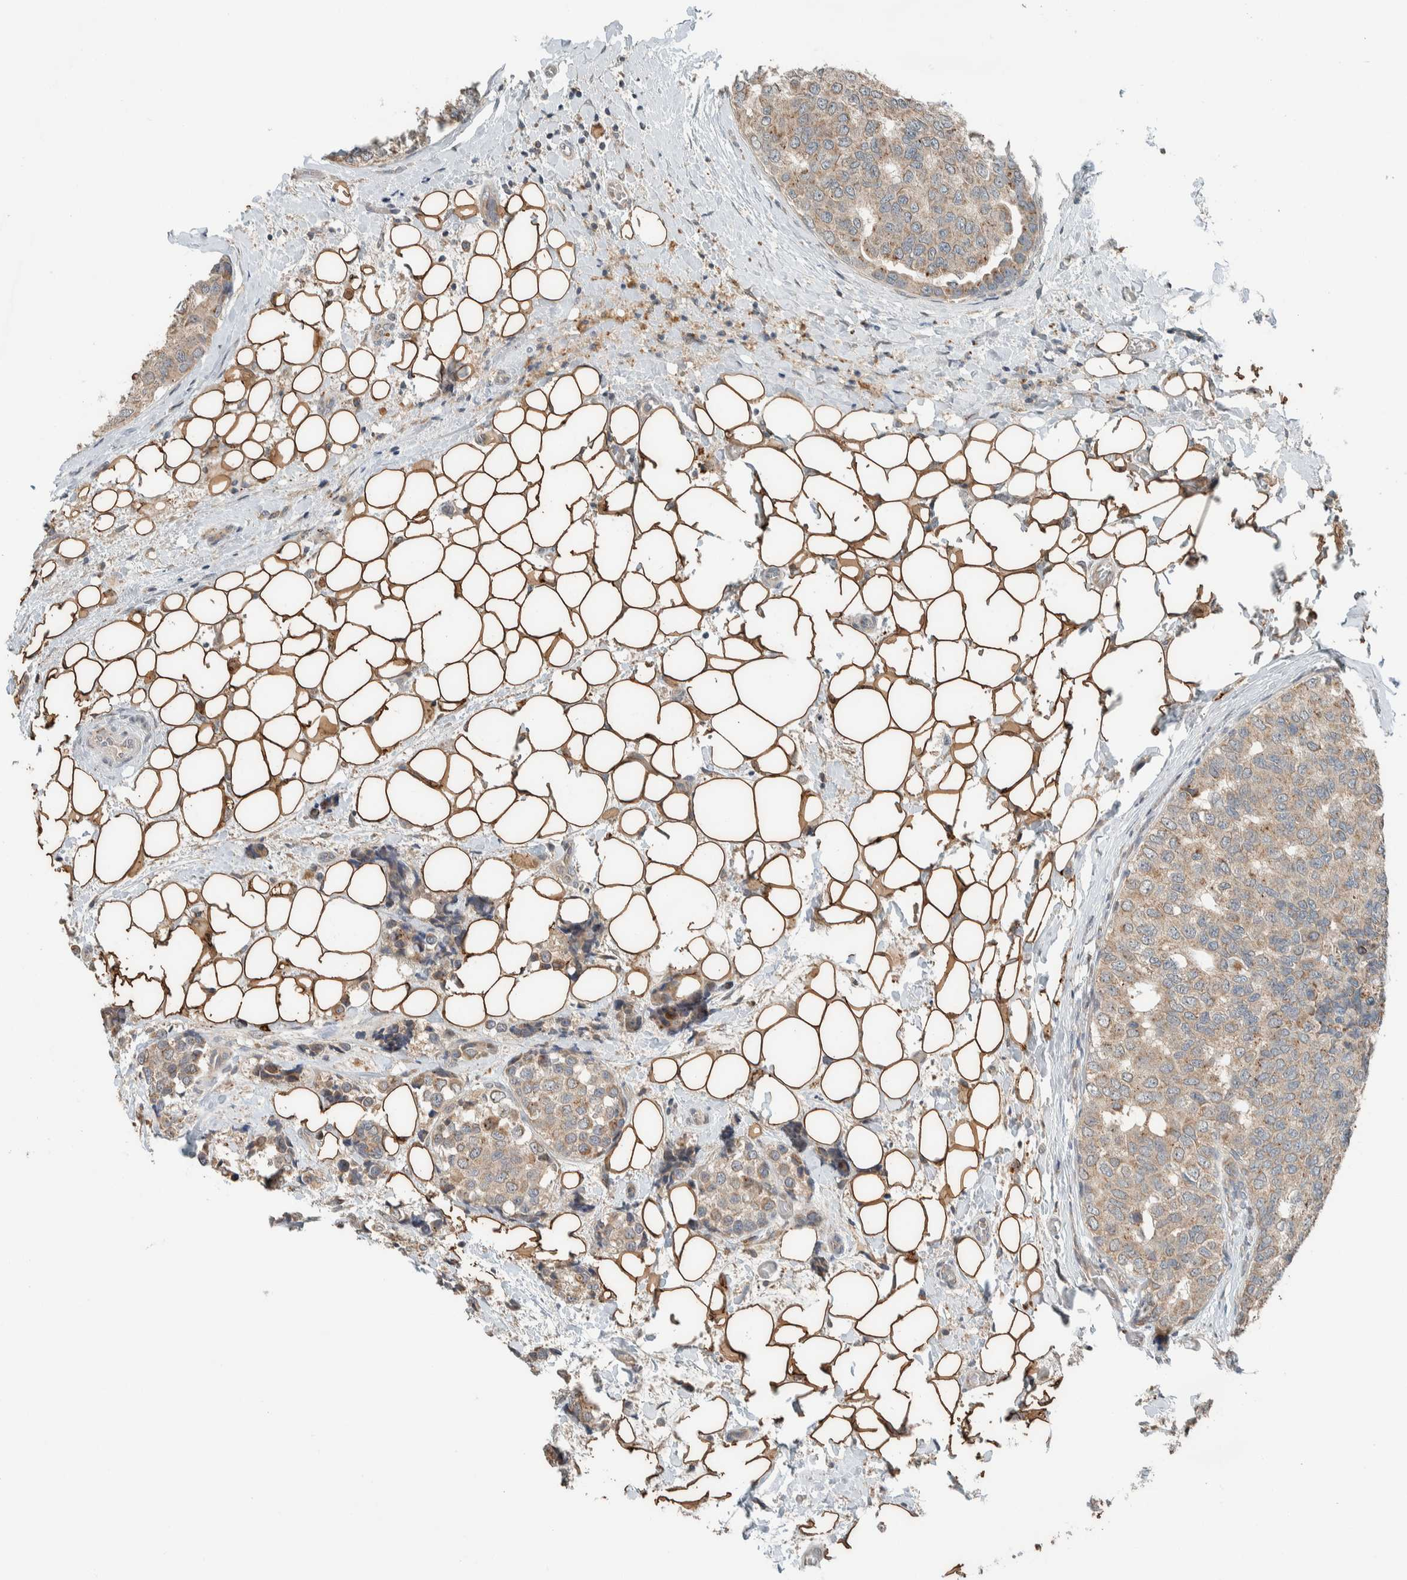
{"staining": {"intensity": "weak", "quantity": ">75%", "location": "cytoplasmic/membranous"}, "tissue": "breast cancer", "cell_type": "Tumor cells", "image_type": "cancer", "snomed": [{"axis": "morphology", "description": "Normal tissue, NOS"}, {"axis": "morphology", "description": "Duct carcinoma"}, {"axis": "topography", "description": "Breast"}], "caption": "Immunohistochemistry histopathology image of human breast invasive ductal carcinoma stained for a protein (brown), which shows low levels of weak cytoplasmic/membranous expression in about >75% of tumor cells.", "gene": "NBR1", "patient": {"sex": "female", "age": 43}}